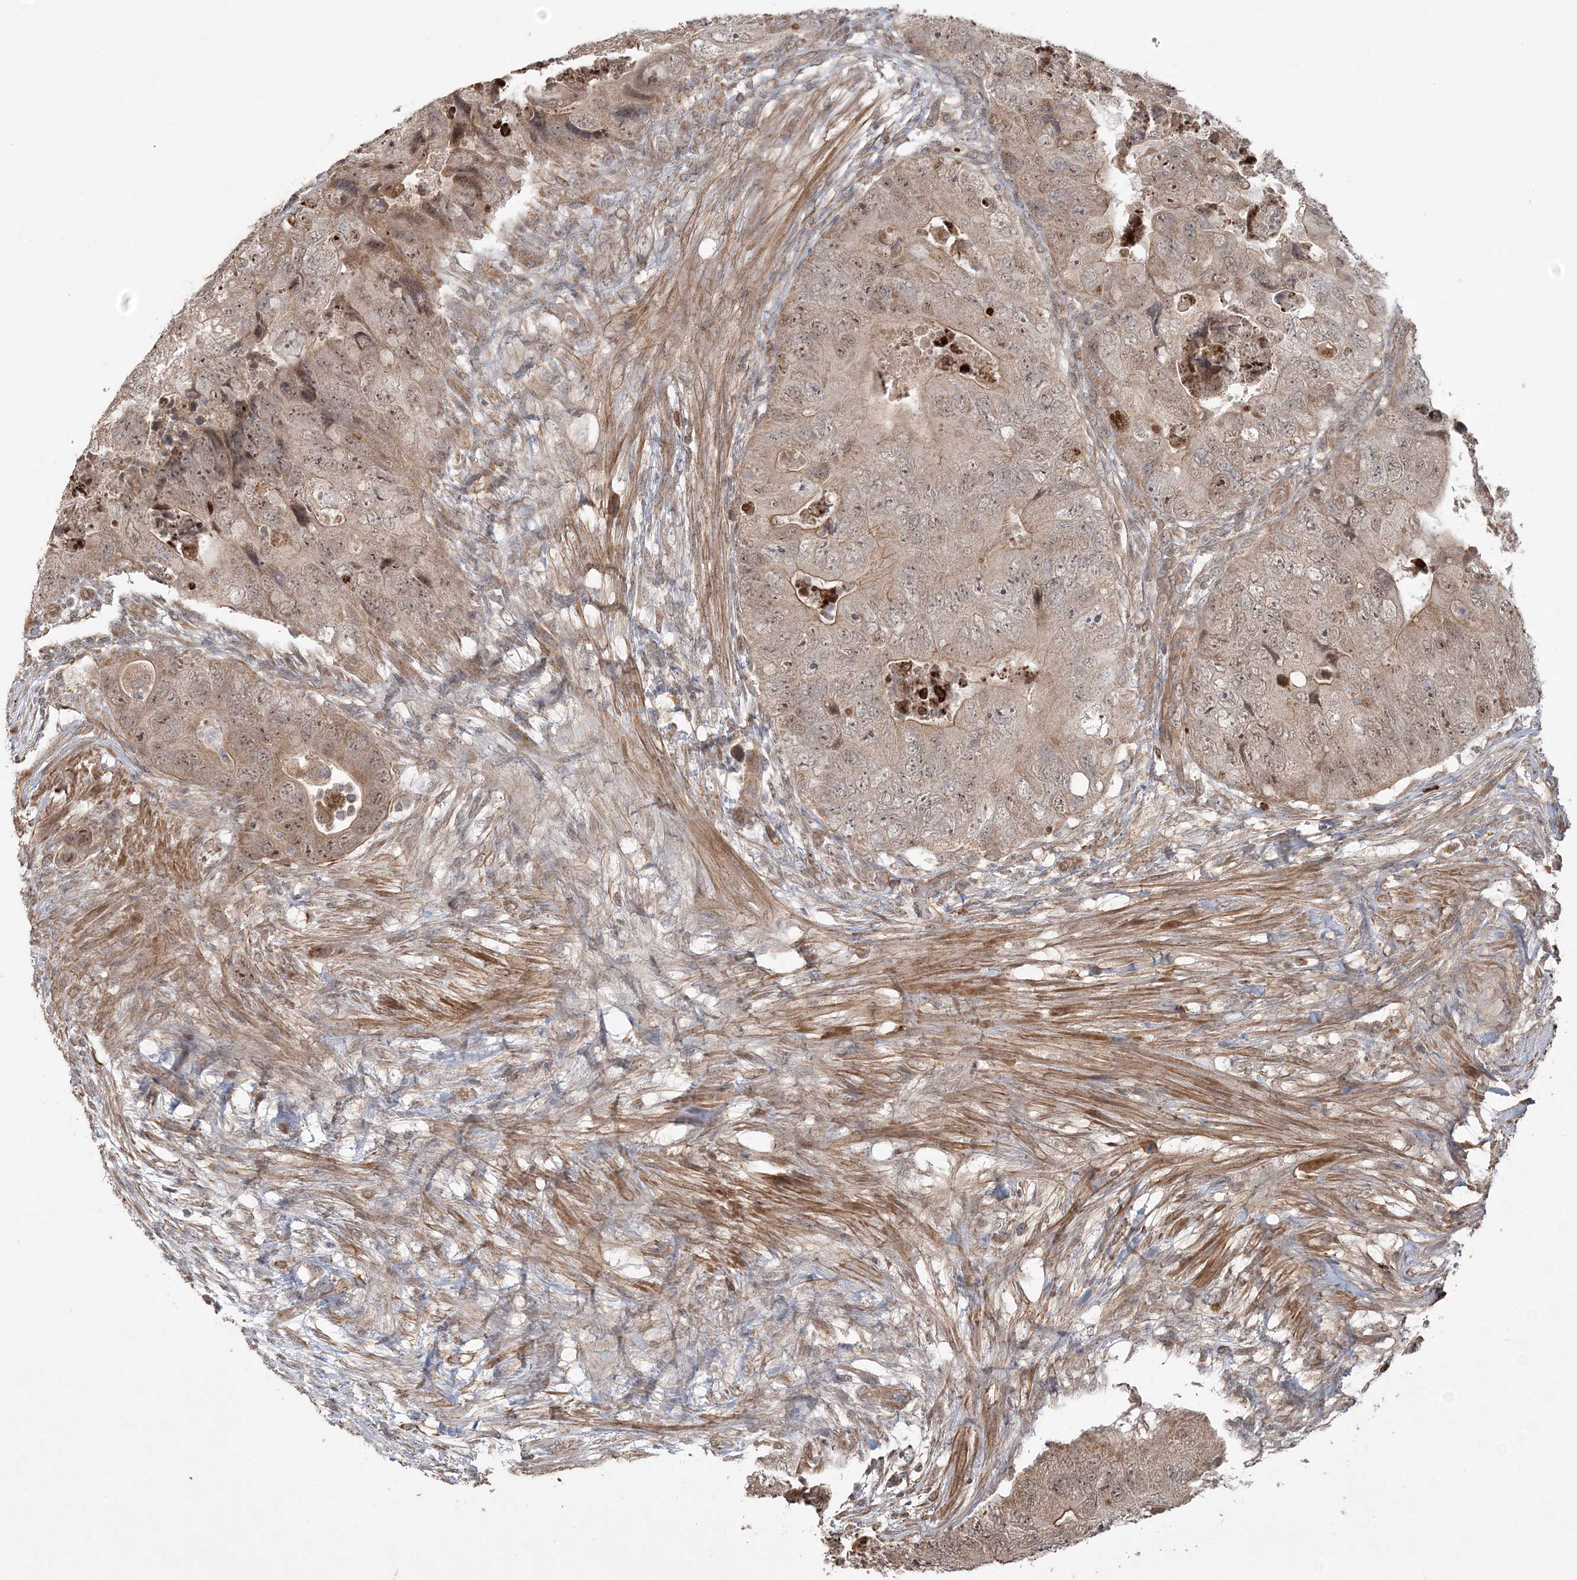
{"staining": {"intensity": "moderate", "quantity": ">75%", "location": "cytoplasmic/membranous,nuclear"}, "tissue": "colorectal cancer", "cell_type": "Tumor cells", "image_type": "cancer", "snomed": [{"axis": "morphology", "description": "Adenocarcinoma, NOS"}, {"axis": "topography", "description": "Rectum"}], "caption": "Immunohistochemistry histopathology image of colorectal cancer (adenocarcinoma) stained for a protein (brown), which displays medium levels of moderate cytoplasmic/membranous and nuclear positivity in about >75% of tumor cells.", "gene": "SCLT1", "patient": {"sex": "male", "age": 63}}